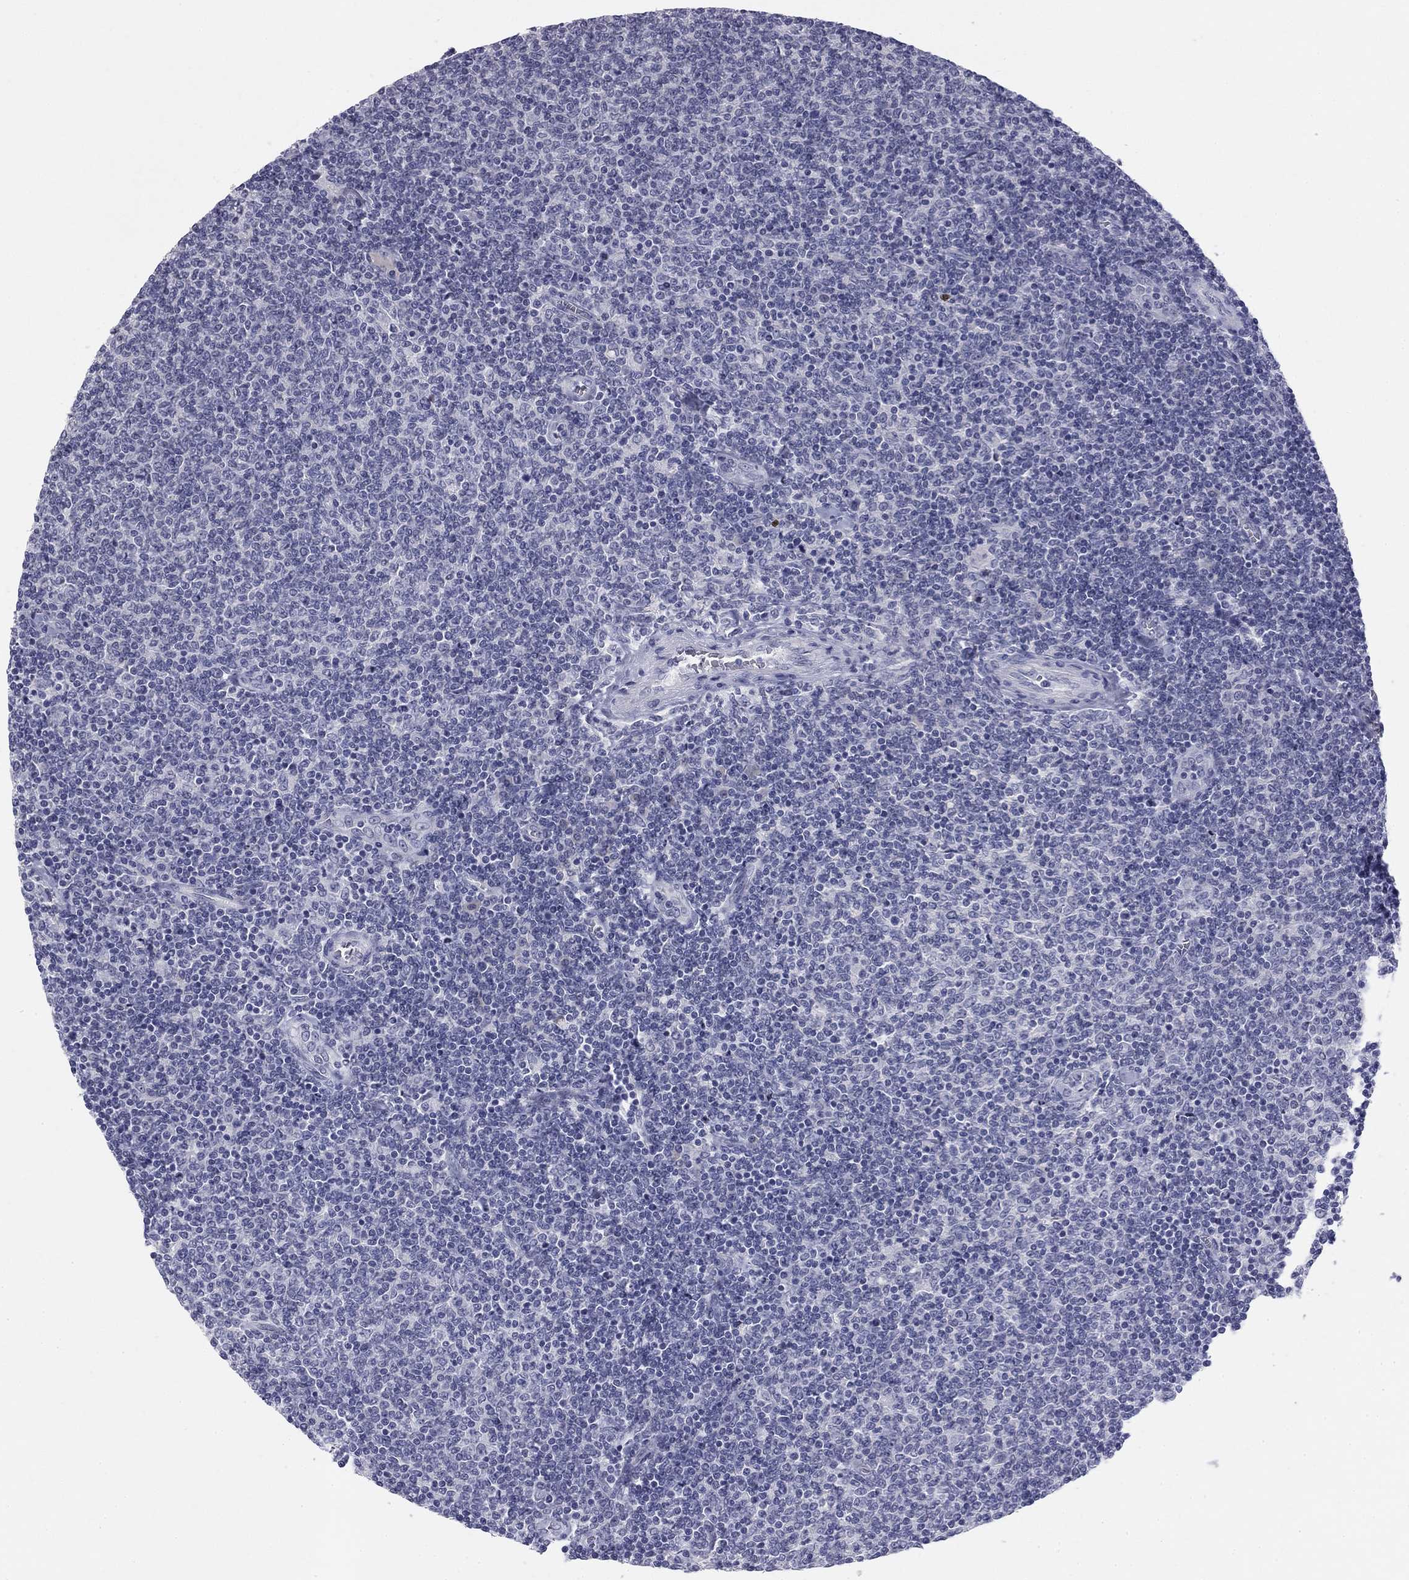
{"staining": {"intensity": "negative", "quantity": "none", "location": "none"}, "tissue": "lymphoma", "cell_type": "Tumor cells", "image_type": "cancer", "snomed": [{"axis": "morphology", "description": "Malignant lymphoma, non-Hodgkin's type, Low grade"}, {"axis": "topography", "description": "Lymph node"}], "caption": "This photomicrograph is of malignant lymphoma, non-Hodgkin's type (low-grade) stained with immunohistochemistry (IHC) to label a protein in brown with the nuclei are counter-stained blue. There is no positivity in tumor cells.", "gene": "TFAP2B", "patient": {"sex": "male", "age": 52}}